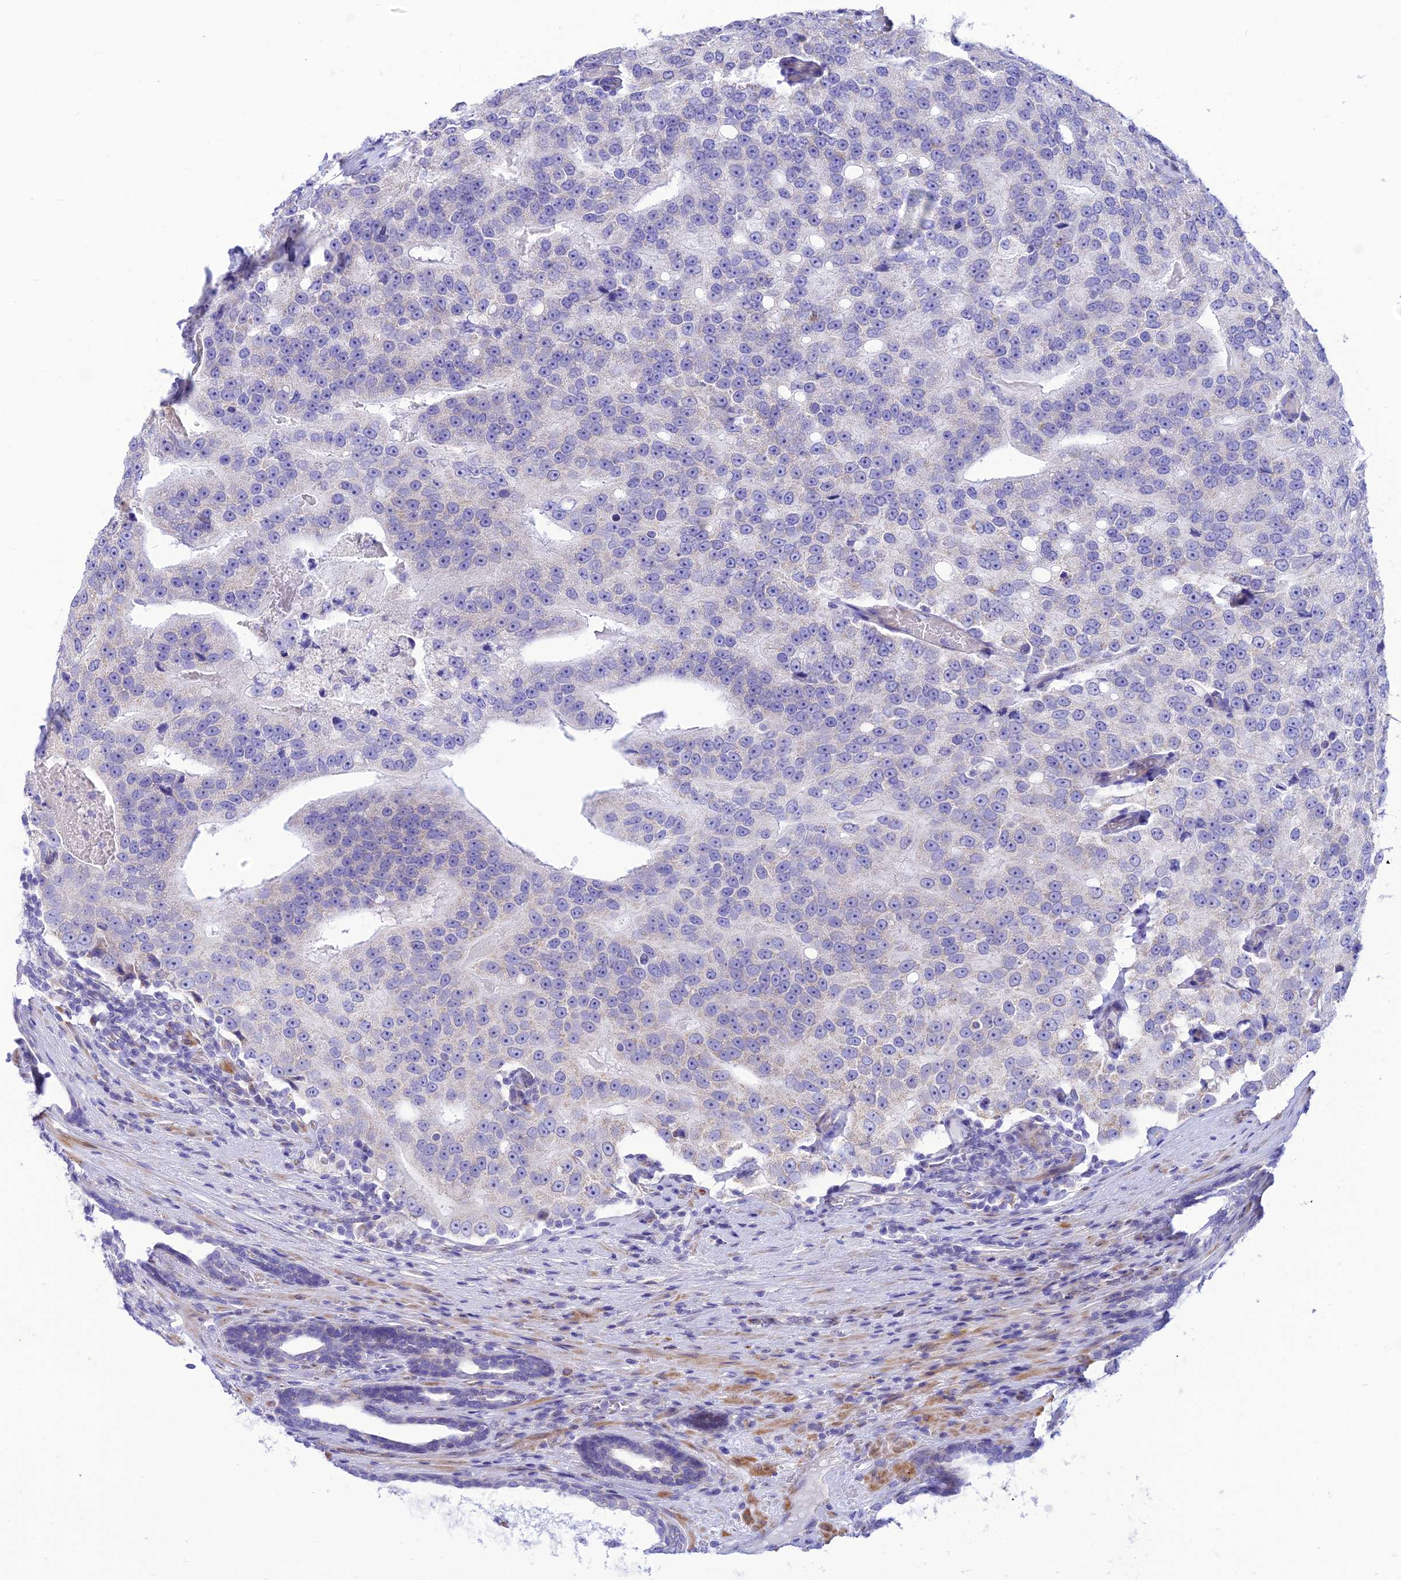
{"staining": {"intensity": "negative", "quantity": "none", "location": "none"}, "tissue": "prostate cancer", "cell_type": "Tumor cells", "image_type": "cancer", "snomed": [{"axis": "morphology", "description": "Adenocarcinoma, High grade"}, {"axis": "topography", "description": "Prostate"}], "caption": "This photomicrograph is of prostate adenocarcinoma (high-grade) stained with immunohistochemistry (IHC) to label a protein in brown with the nuclei are counter-stained blue. There is no positivity in tumor cells.", "gene": "FAM186B", "patient": {"sex": "male", "age": 70}}